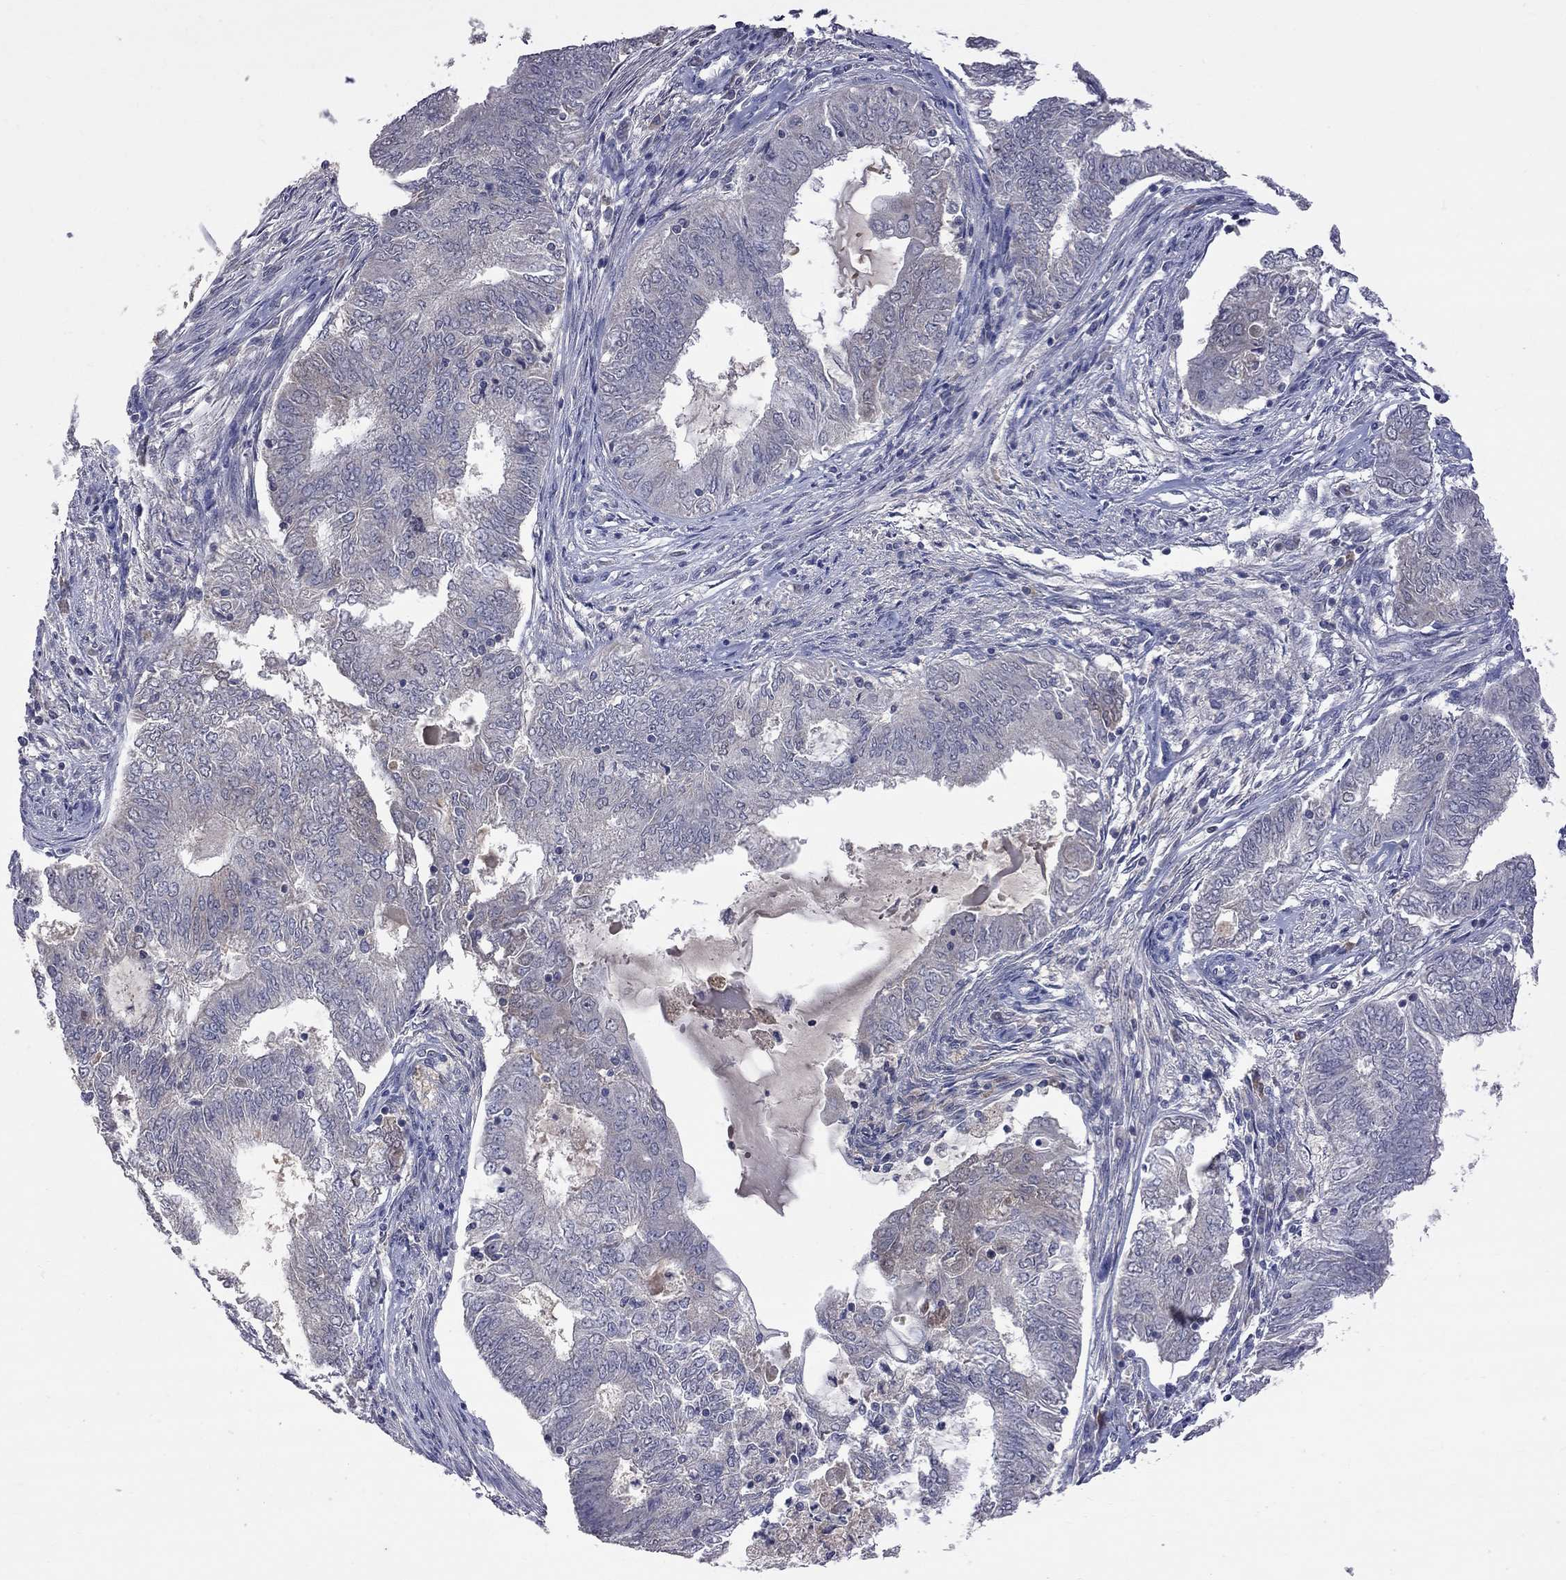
{"staining": {"intensity": "negative", "quantity": "none", "location": "none"}, "tissue": "endometrial cancer", "cell_type": "Tumor cells", "image_type": "cancer", "snomed": [{"axis": "morphology", "description": "Adenocarcinoma, NOS"}, {"axis": "topography", "description": "Endometrium"}], "caption": "An immunohistochemistry (IHC) histopathology image of endometrial cancer is shown. There is no staining in tumor cells of endometrial cancer.", "gene": "HTR6", "patient": {"sex": "female", "age": 62}}